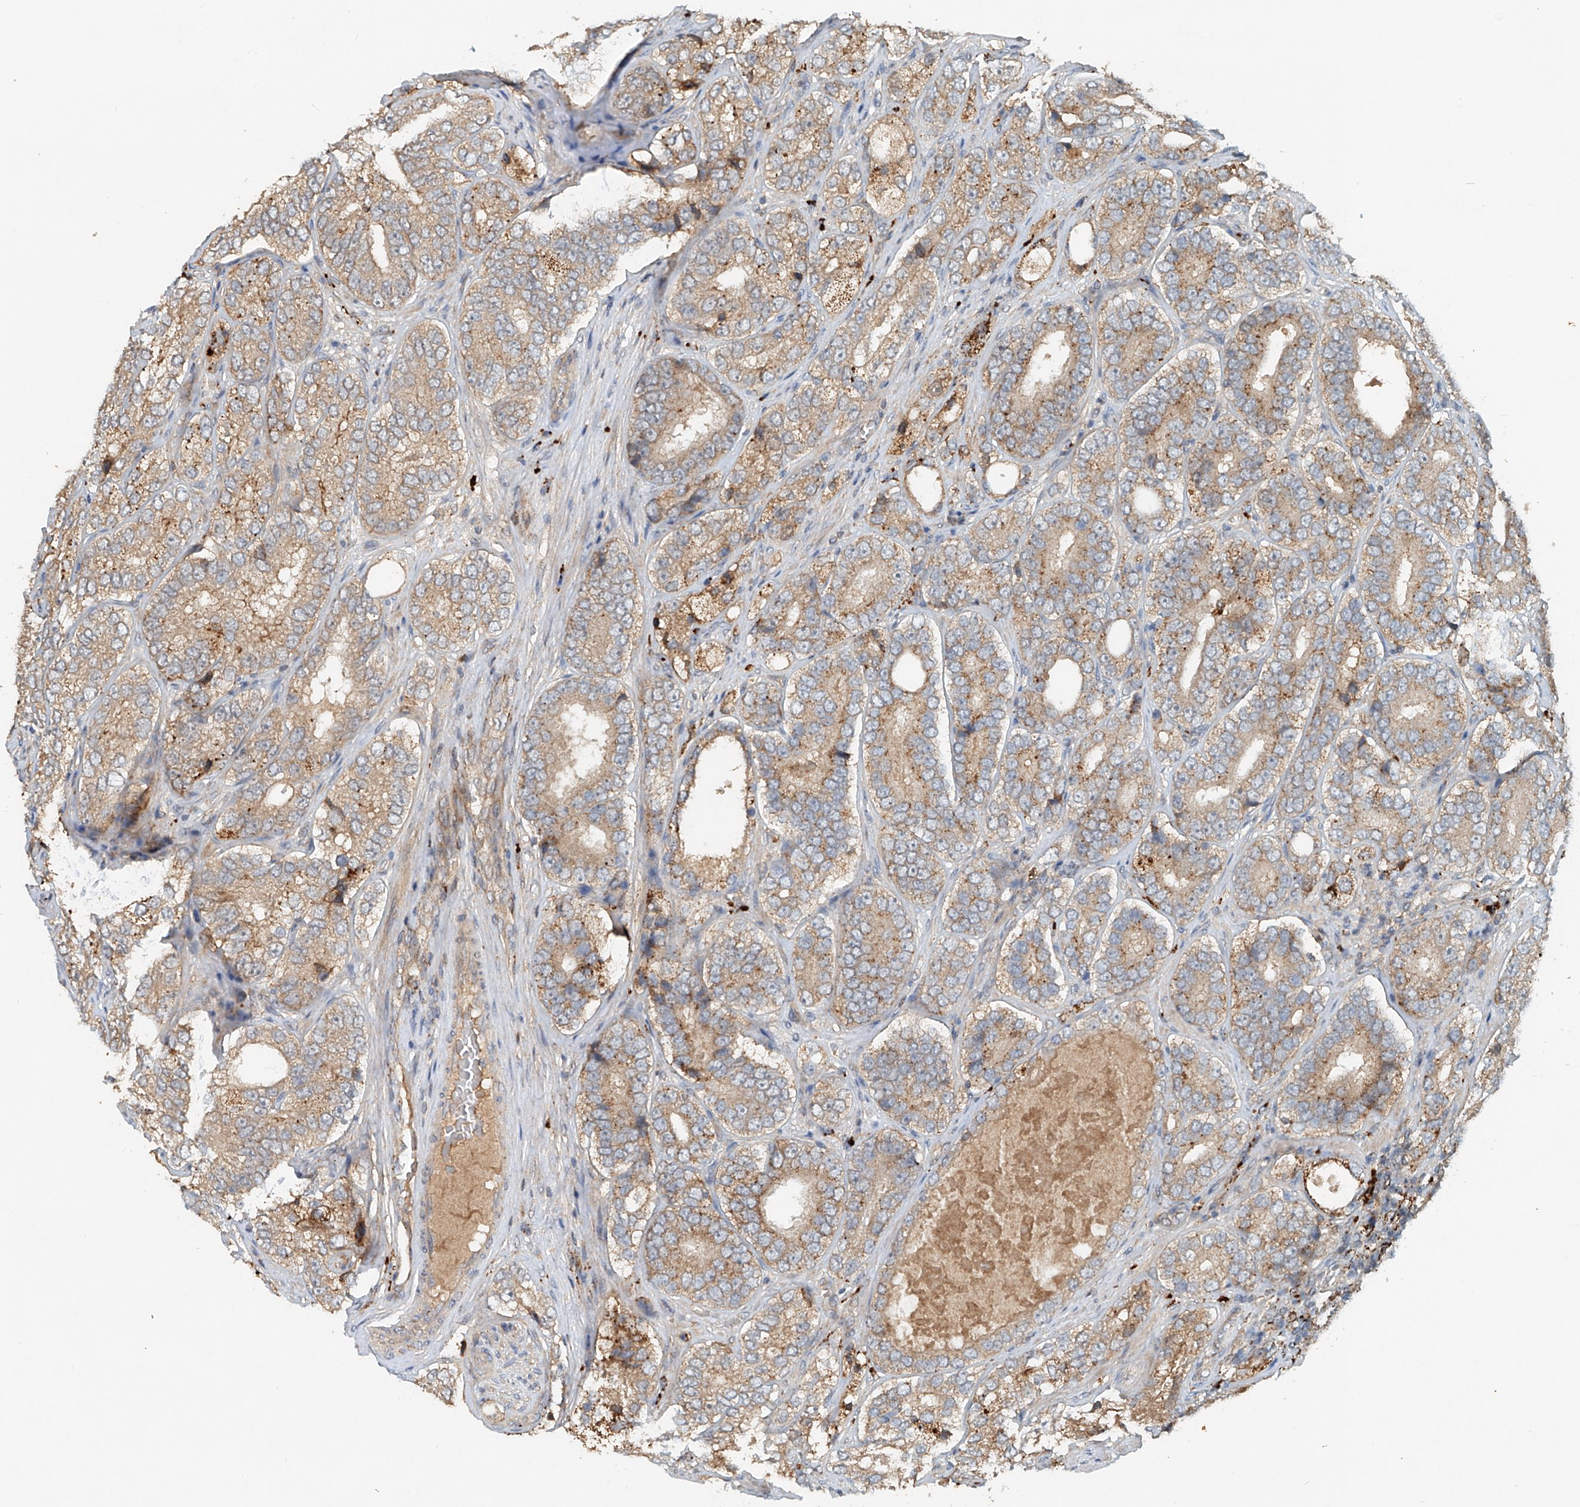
{"staining": {"intensity": "weak", "quantity": ">75%", "location": "cytoplasmic/membranous"}, "tissue": "prostate cancer", "cell_type": "Tumor cells", "image_type": "cancer", "snomed": [{"axis": "morphology", "description": "Adenocarcinoma, High grade"}, {"axis": "topography", "description": "Prostate"}], "caption": "Immunohistochemistry histopathology image of prostate cancer stained for a protein (brown), which displays low levels of weak cytoplasmic/membranous staining in about >75% of tumor cells.", "gene": "IER5", "patient": {"sex": "male", "age": 56}}